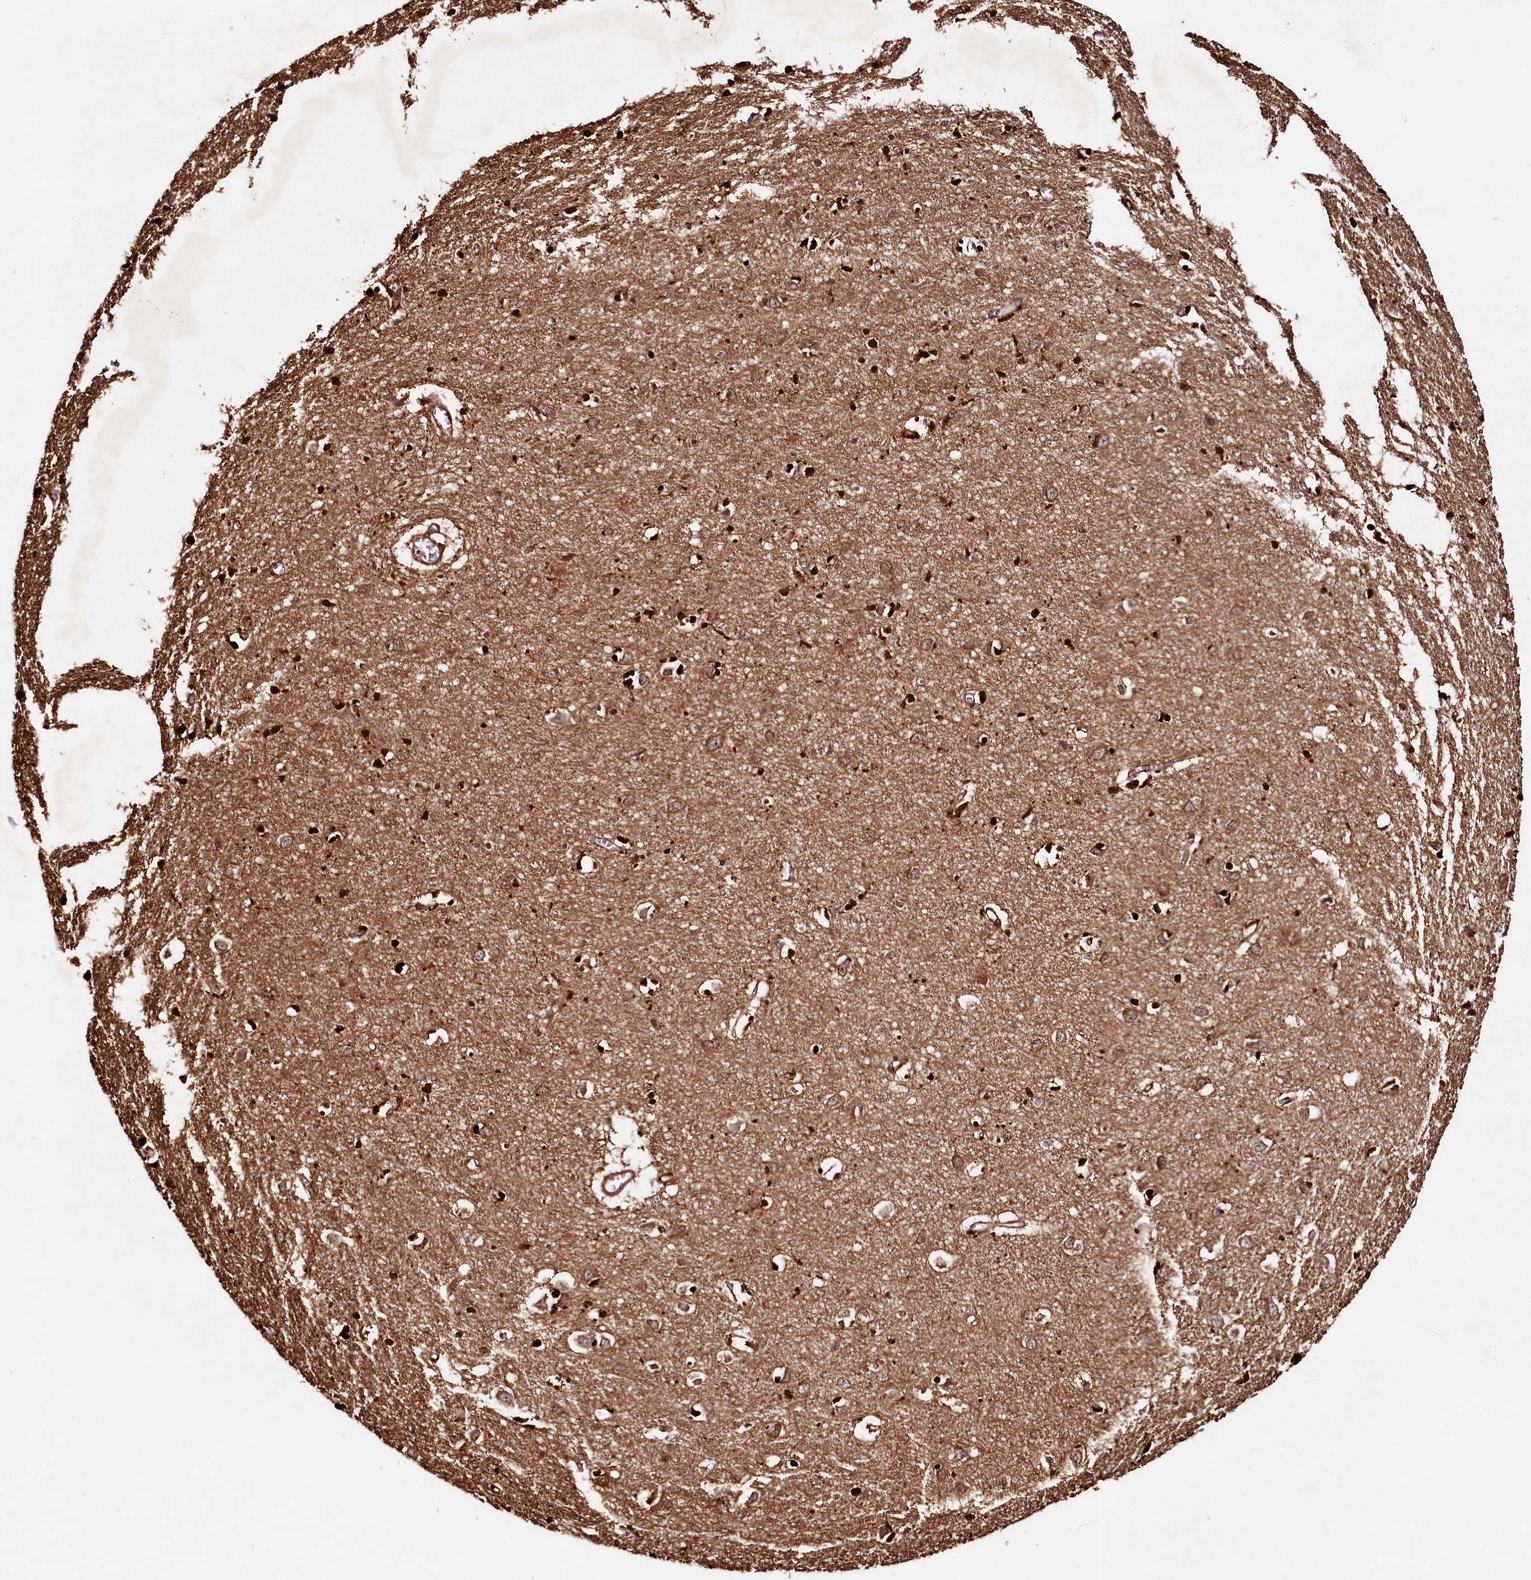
{"staining": {"intensity": "moderate", "quantity": "25%-75%", "location": "cytoplasmic/membranous"}, "tissue": "cerebral cortex", "cell_type": "Endothelial cells", "image_type": "normal", "snomed": [{"axis": "morphology", "description": "Normal tissue, NOS"}, {"axis": "topography", "description": "Cerebral cortex"}], "caption": "Endothelial cells reveal moderate cytoplasmic/membranous expression in approximately 25%-75% of cells in normal cerebral cortex.", "gene": "NEDD1", "patient": {"sex": "female", "age": 64}}